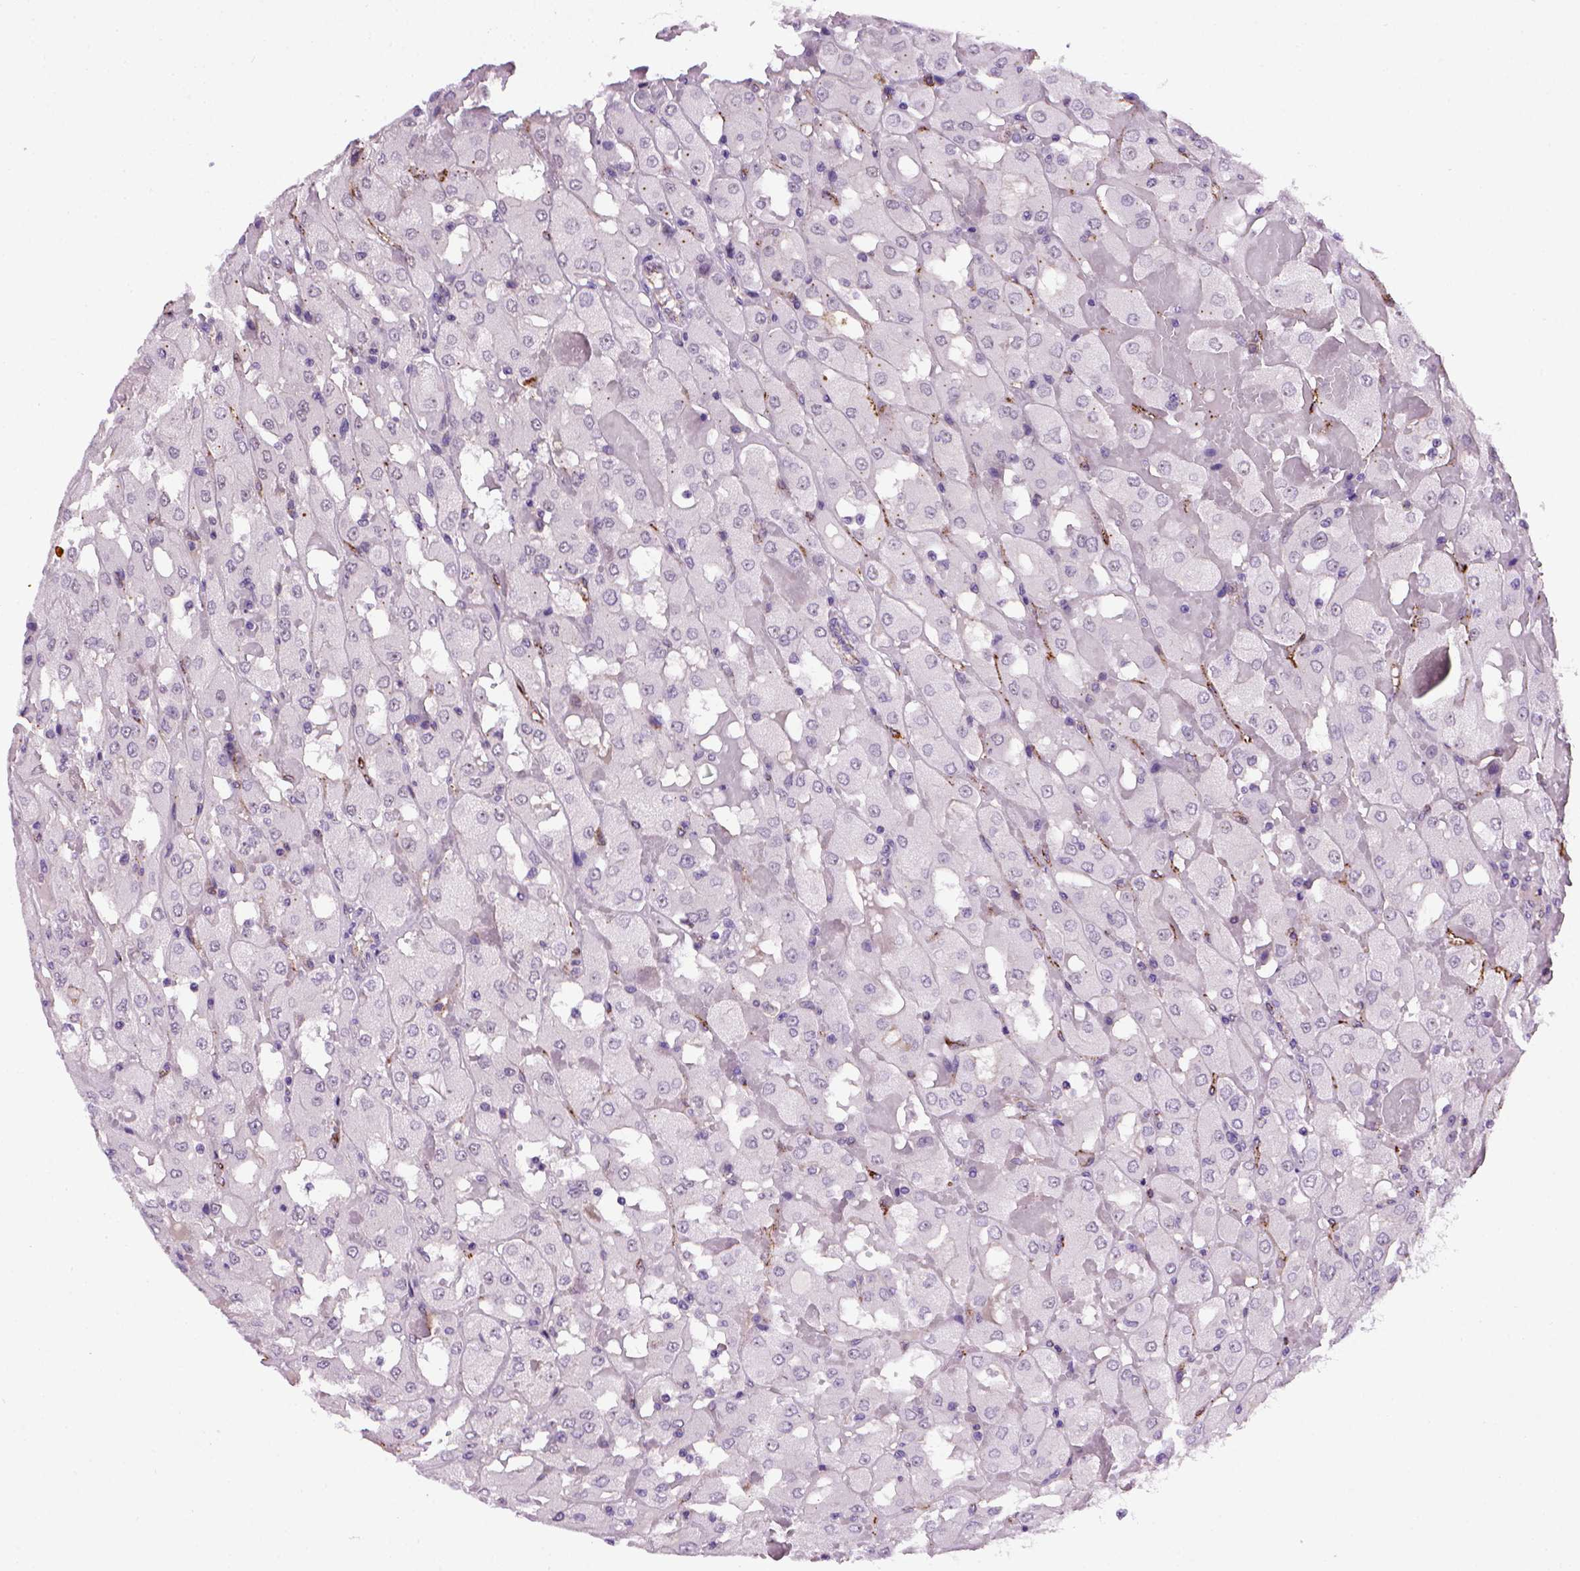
{"staining": {"intensity": "negative", "quantity": "none", "location": "none"}, "tissue": "renal cancer", "cell_type": "Tumor cells", "image_type": "cancer", "snomed": [{"axis": "morphology", "description": "Adenocarcinoma, NOS"}, {"axis": "topography", "description": "Kidney"}], "caption": "This is an immunohistochemistry photomicrograph of renal cancer (adenocarcinoma). There is no positivity in tumor cells.", "gene": "VWF", "patient": {"sex": "male", "age": 72}}